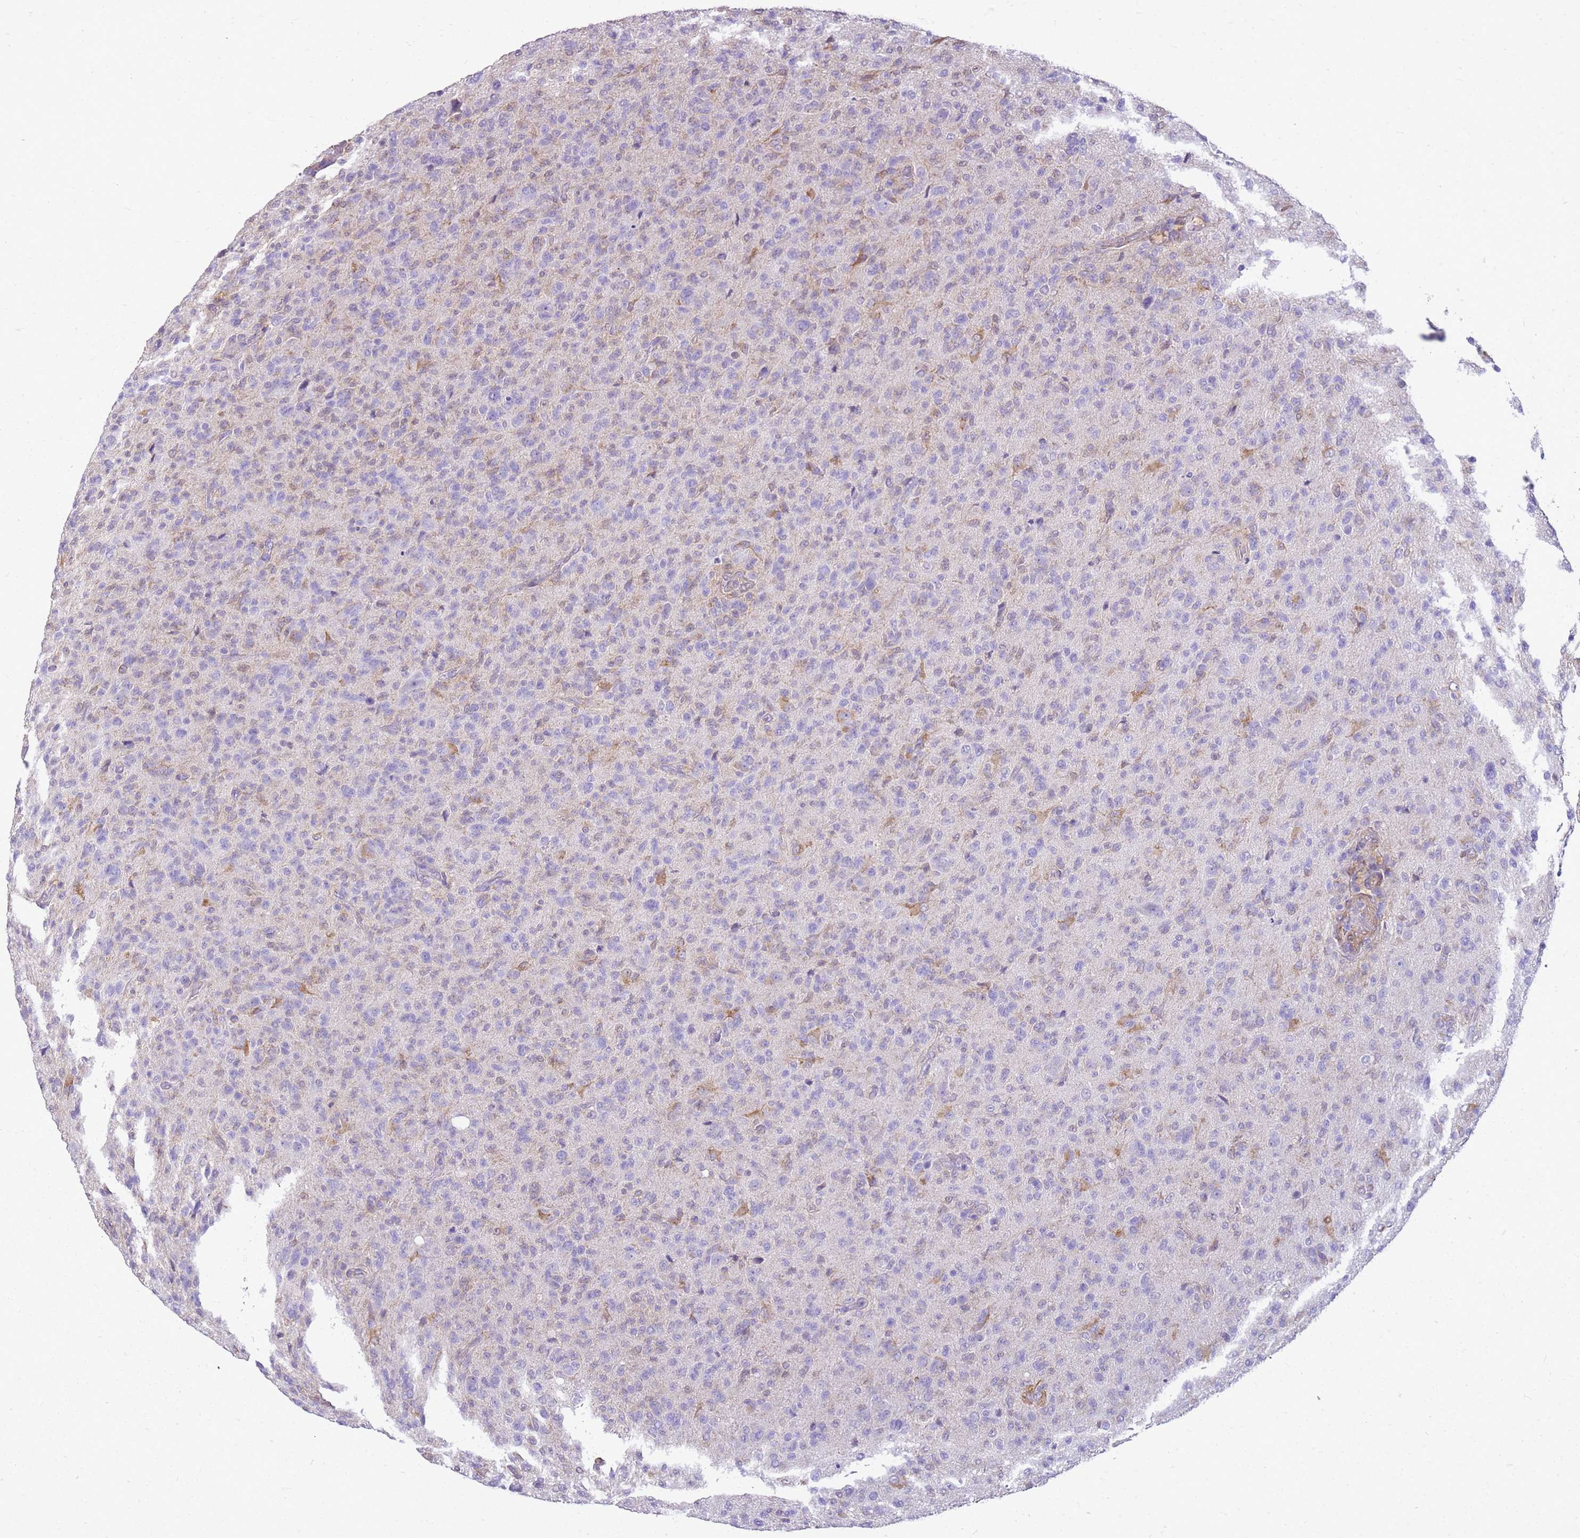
{"staining": {"intensity": "negative", "quantity": "none", "location": "none"}, "tissue": "glioma", "cell_type": "Tumor cells", "image_type": "cancer", "snomed": [{"axis": "morphology", "description": "Glioma, malignant, High grade"}, {"axis": "topography", "description": "Brain"}], "caption": "High-grade glioma (malignant) was stained to show a protein in brown. There is no significant positivity in tumor cells. Nuclei are stained in blue.", "gene": "HSPB1", "patient": {"sex": "female", "age": 57}}